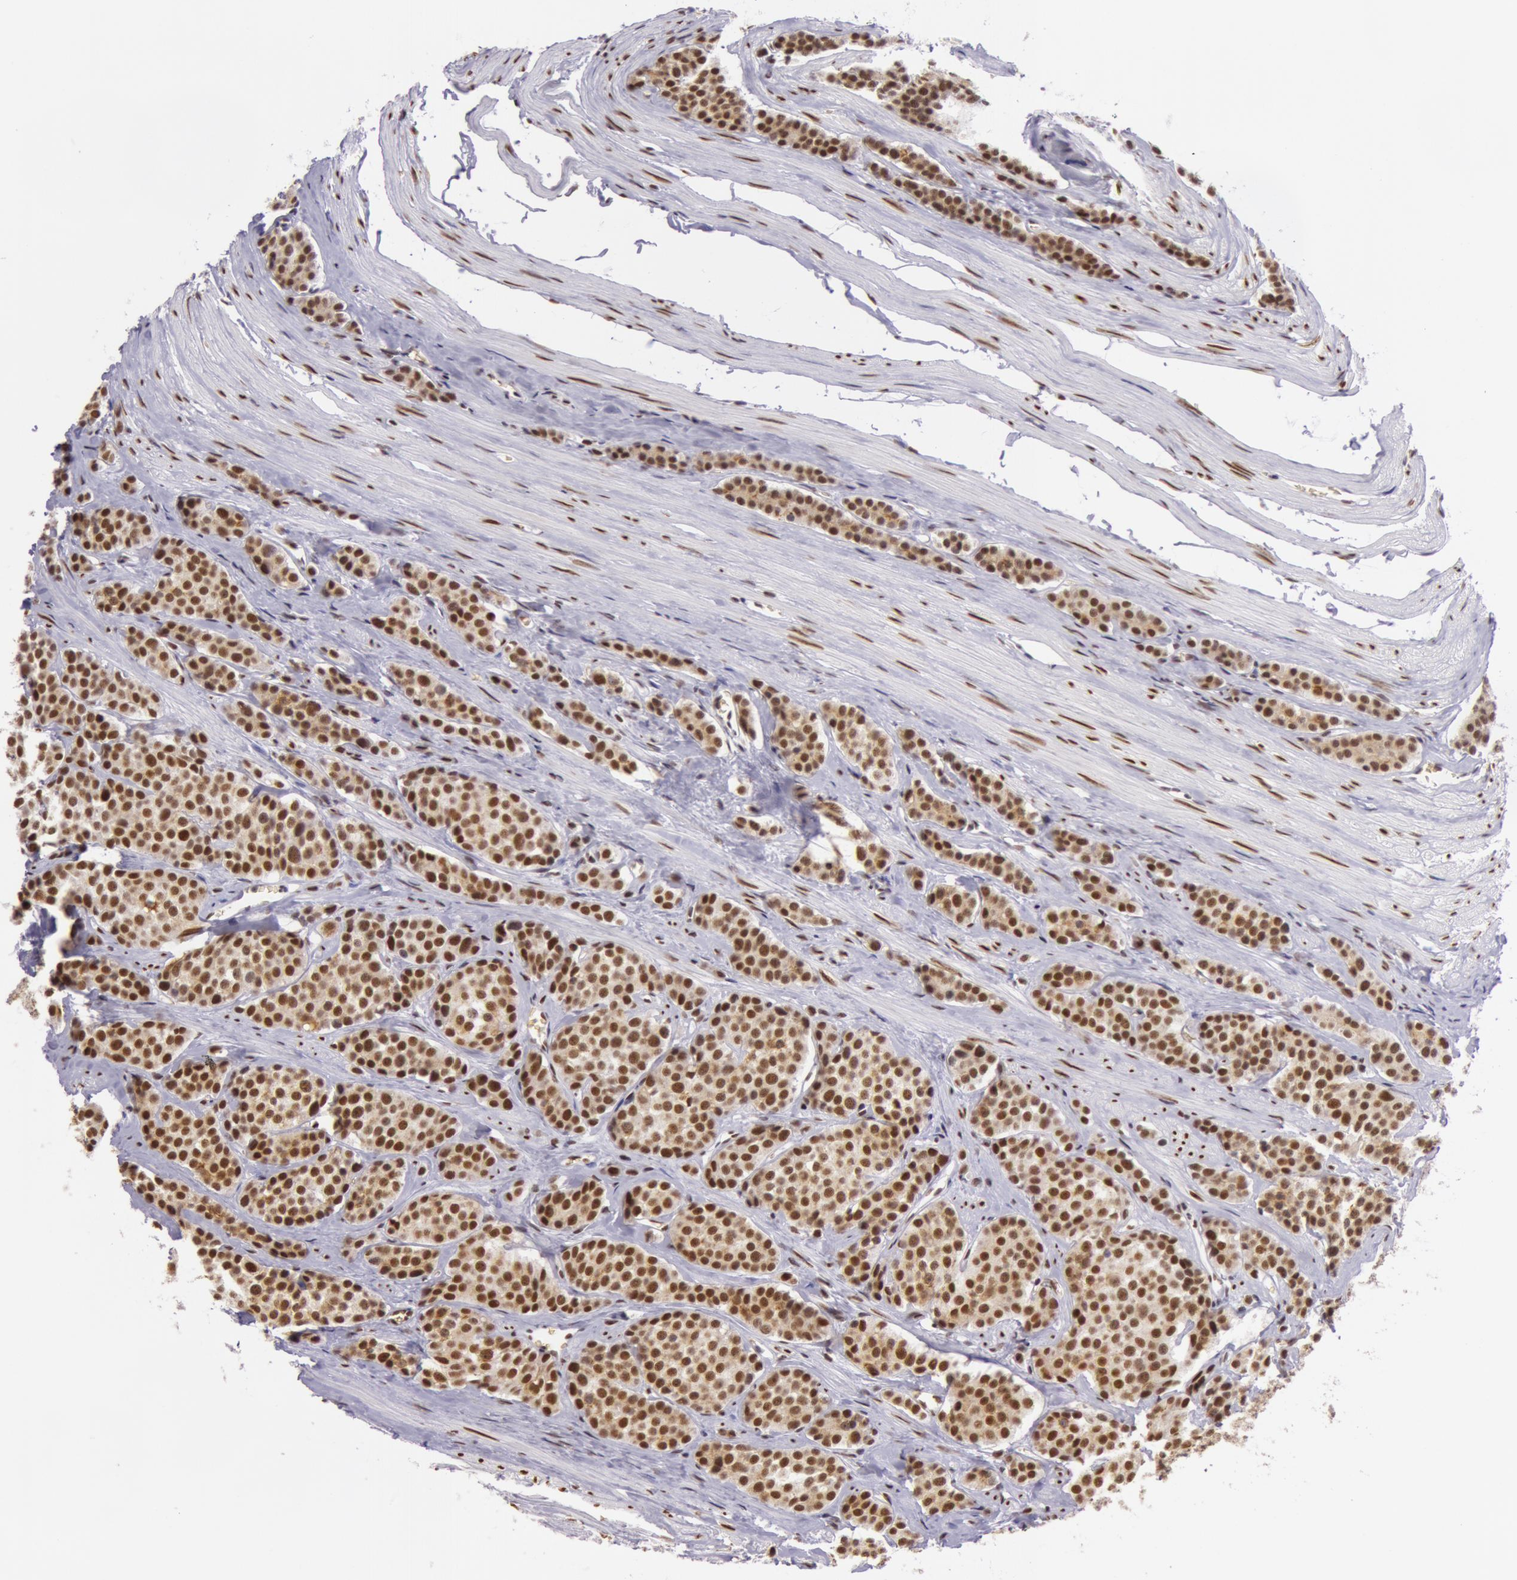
{"staining": {"intensity": "strong", "quantity": ">75%", "location": "nuclear"}, "tissue": "carcinoid", "cell_type": "Tumor cells", "image_type": "cancer", "snomed": [{"axis": "morphology", "description": "Carcinoid, malignant, NOS"}, {"axis": "topography", "description": "Small intestine"}], "caption": "Tumor cells show high levels of strong nuclear staining in approximately >75% of cells in human carcinoid.", "gene": "NBN", "patient": {"sex": "male", "age": 60}}